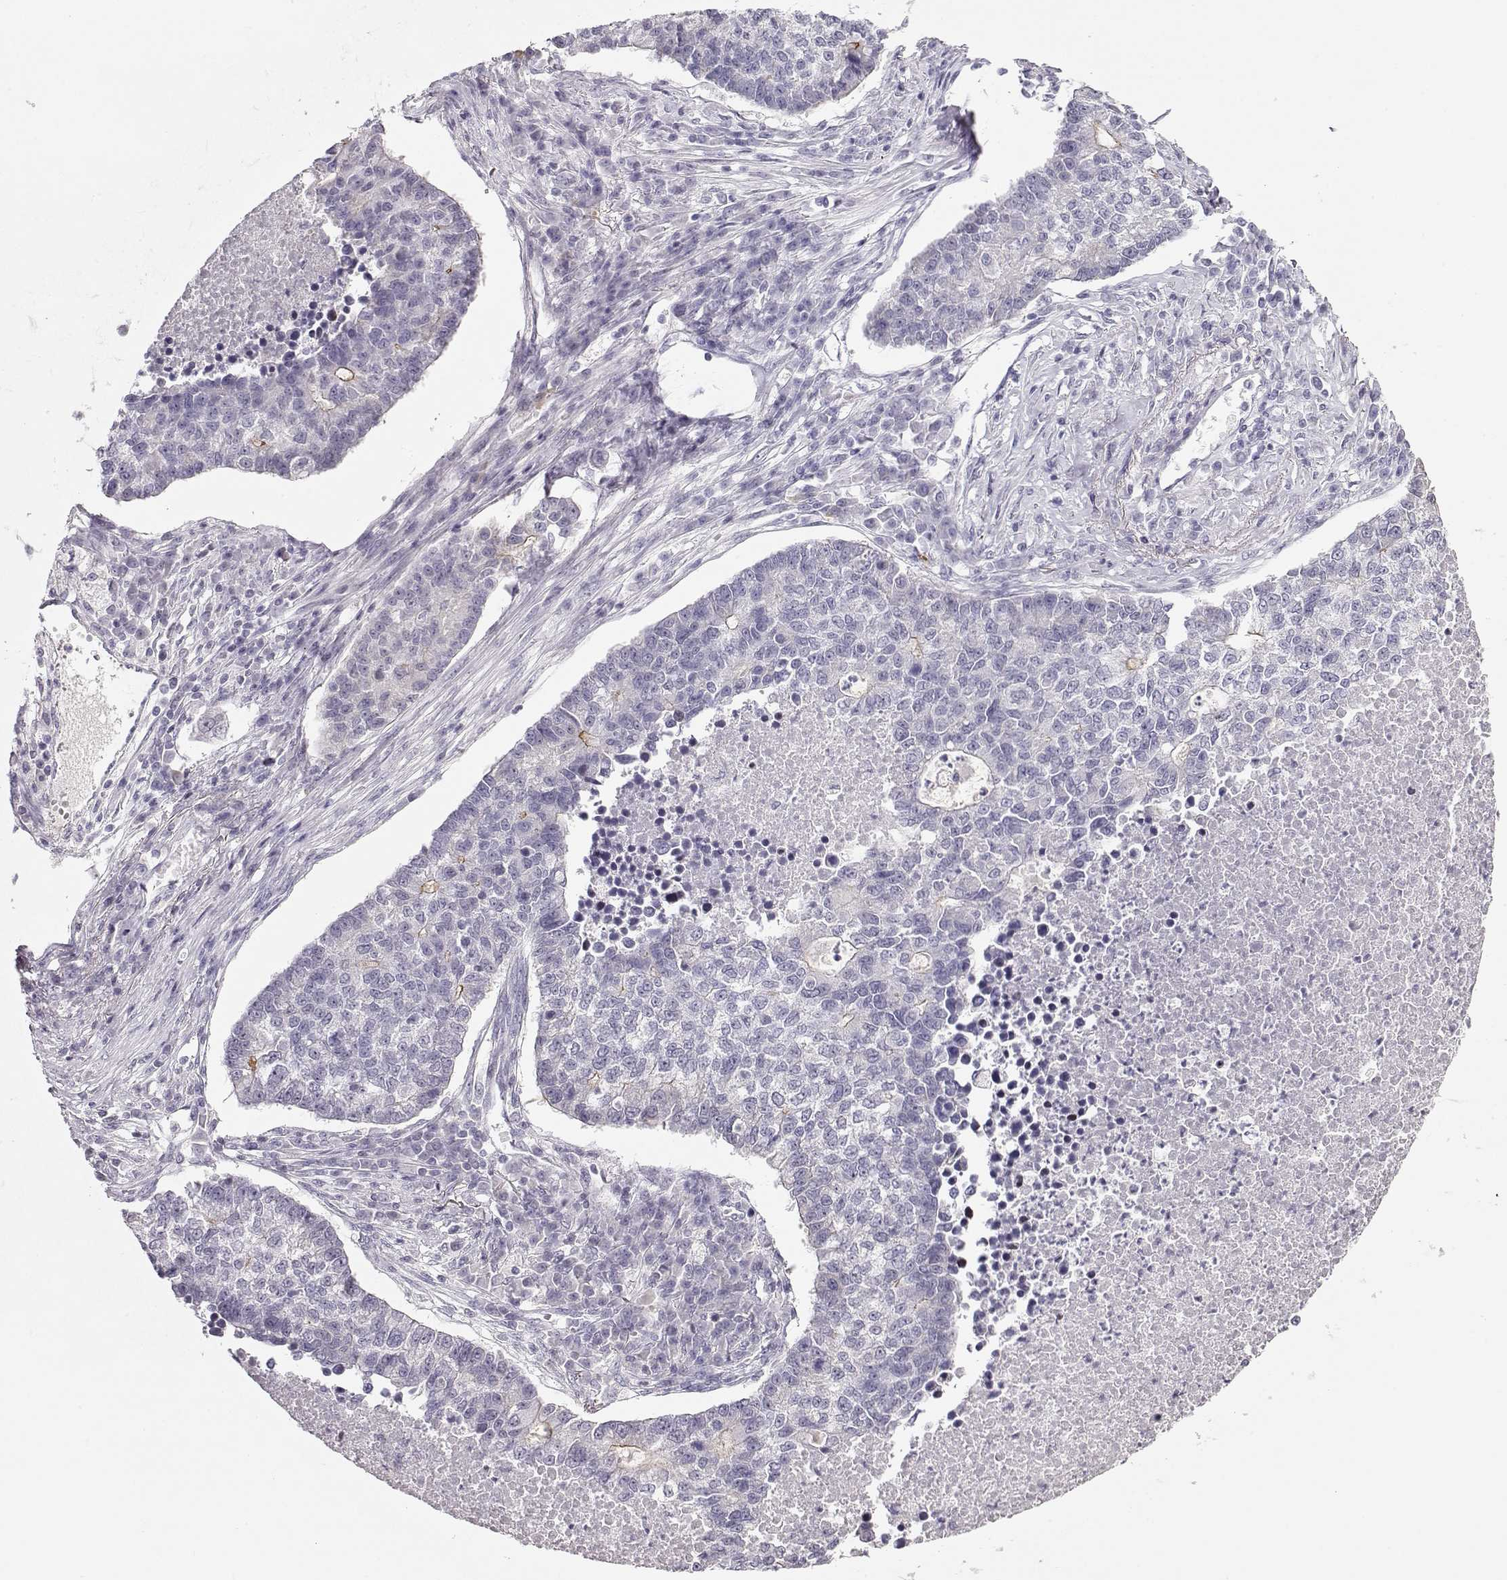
{"staining": {"intensity": "moderate", "quantity": "<25%", "location": "cytoplasmic/membranous"}, "tissue": "lung cancer", "cell_type": "Tumor cells", "image_type": "cancer", "snomed": [{"axis": "morphology", "description": "Adenocarcinoma, NOS"}, {"axis": "topography", "description": "Lung"}], "caption": "Lung adenocarcinoma stained for a protein reveals moderate cytoplasmic/membranous positivity in tumor cells.", "gene": "CRX", "patient": {"sex": "male", "age": 57}}